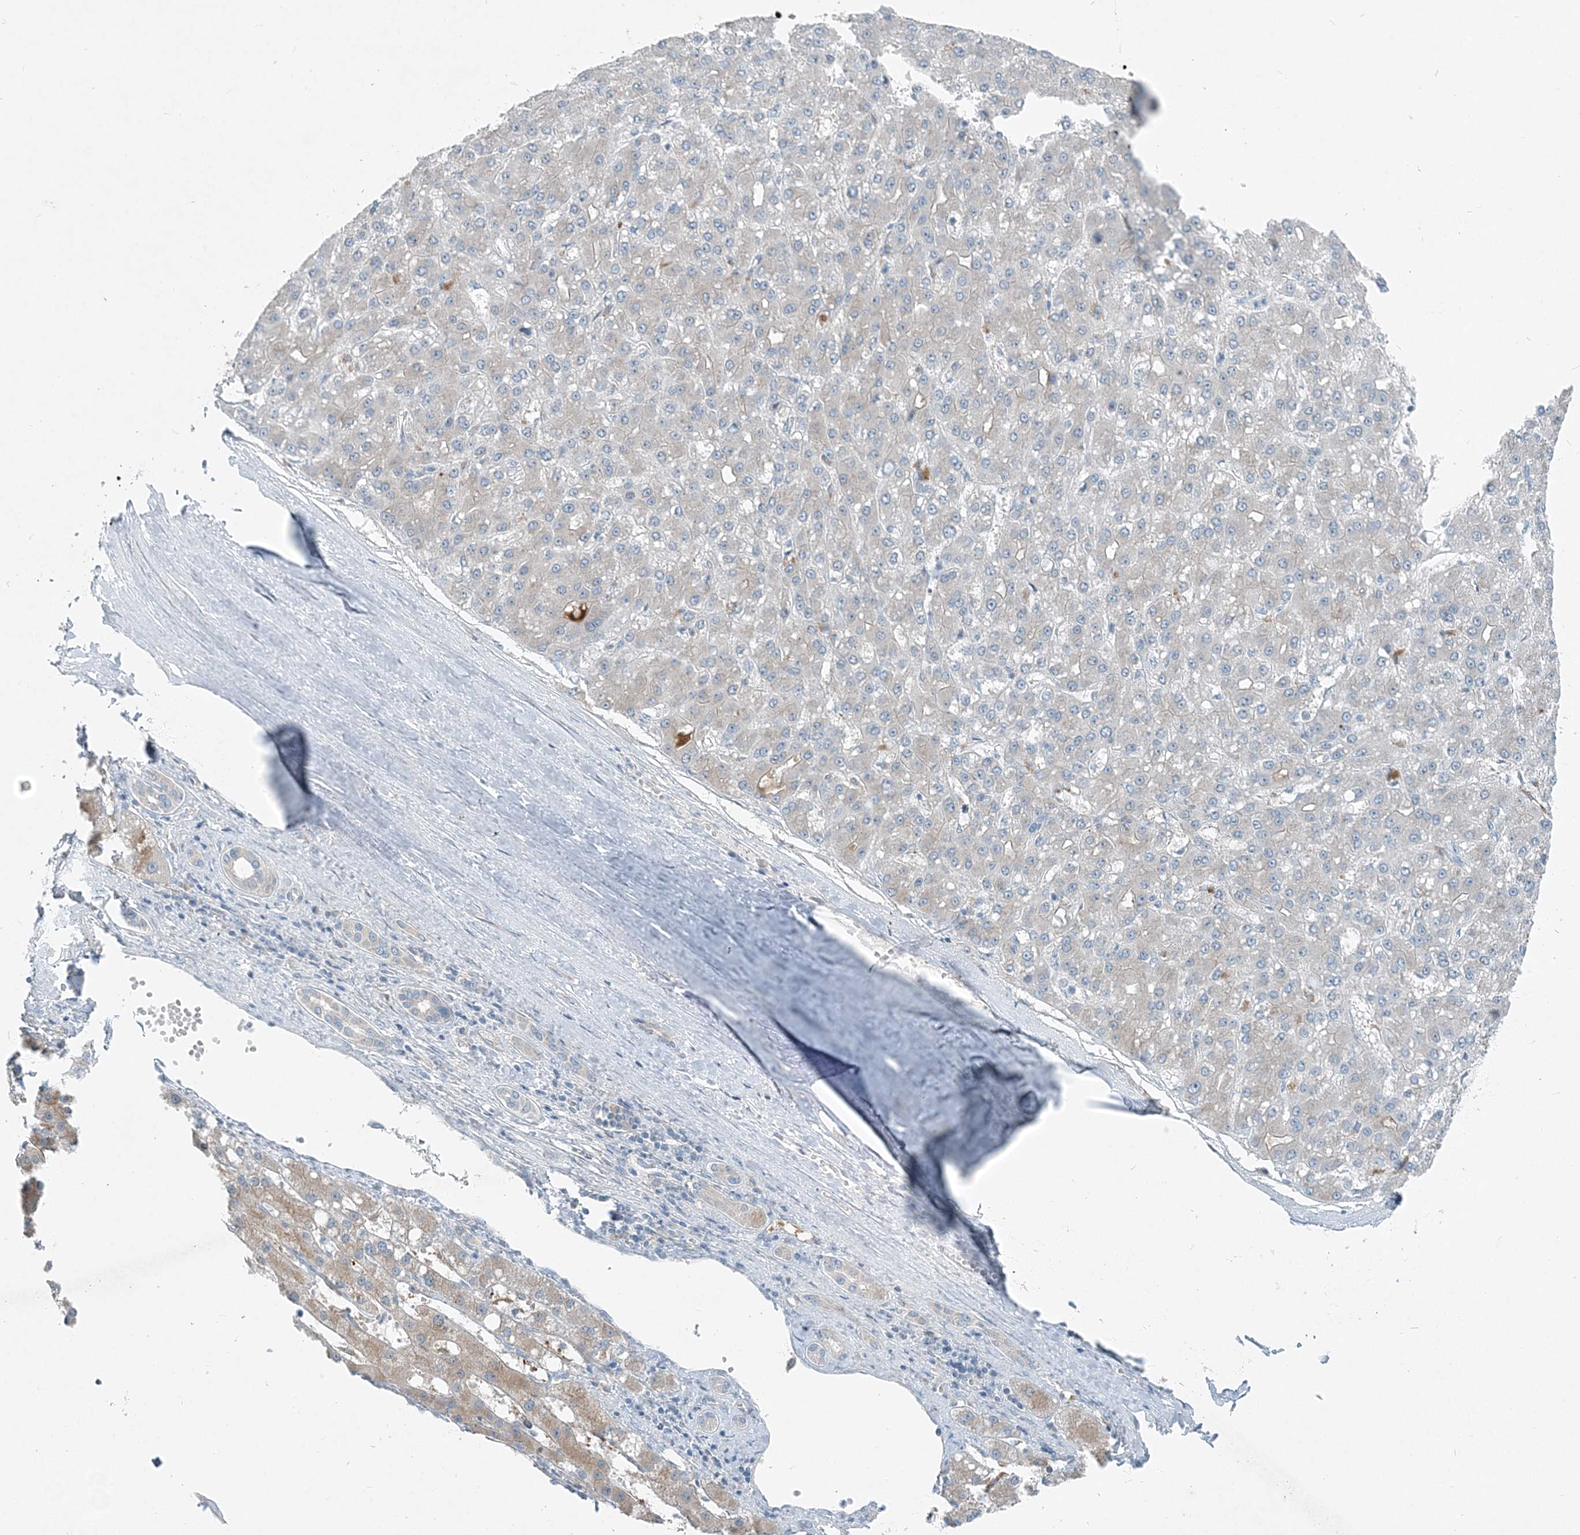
{"staining": {"intensity": "weak", "quantity": "25%-75%", "location": "cytoplasmic/membranous"}, "tissue": "liver cancer", "cell_type": "Tumor cells", "image_type": "cancer", "snomed": [{"axis": "morphology", "description": "Carcinoma, Hepatocellular, NOS"}, {"axis": "topography", "description": "Liver"}], "caption": "Liver cancer stained for a protein (brown) reveals weak cytoplasmic/membranous positive staining in approximately 25%-75% of tumor cells.", "gene": "ARMH1", "patient": {"sex": "male", "age": 67}}